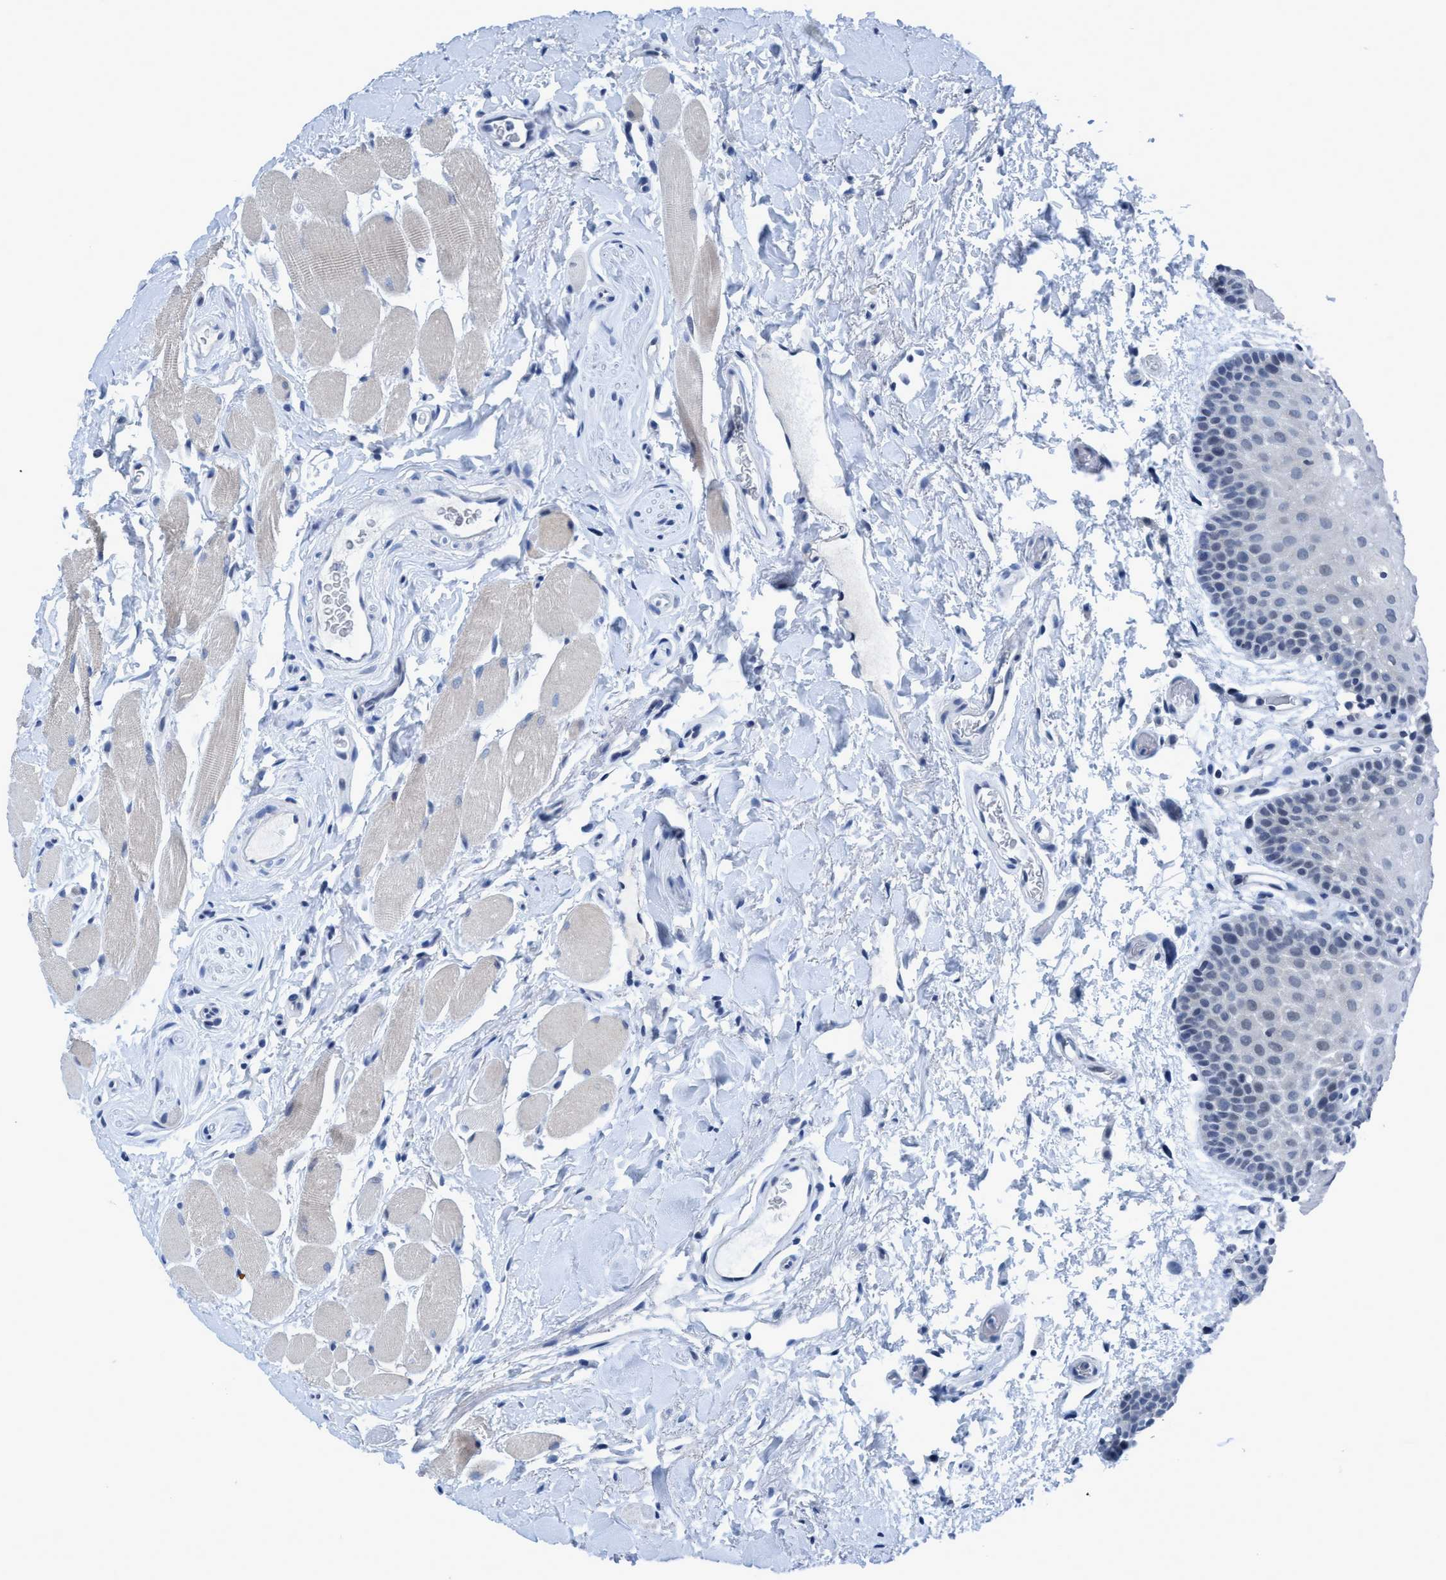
{"staining": {"intensity": "negative", "quantity": "none", "location": "none"}, "tissue": "oral mucosa", "cell_type": "Squamous epithelial cells", "image_type": "normal", "snomed": [{"axis": "morphology", "description": "Normal tissue, NOS"}, {"axis": "topography", "description": "Oral tissue"}], "caption": "Immunohistochemistry of benign oral mucosa shows no staining in squamous epithelial cells.", "gene": "DNAI1", "patient": {"sex": "male", "age": 62}}